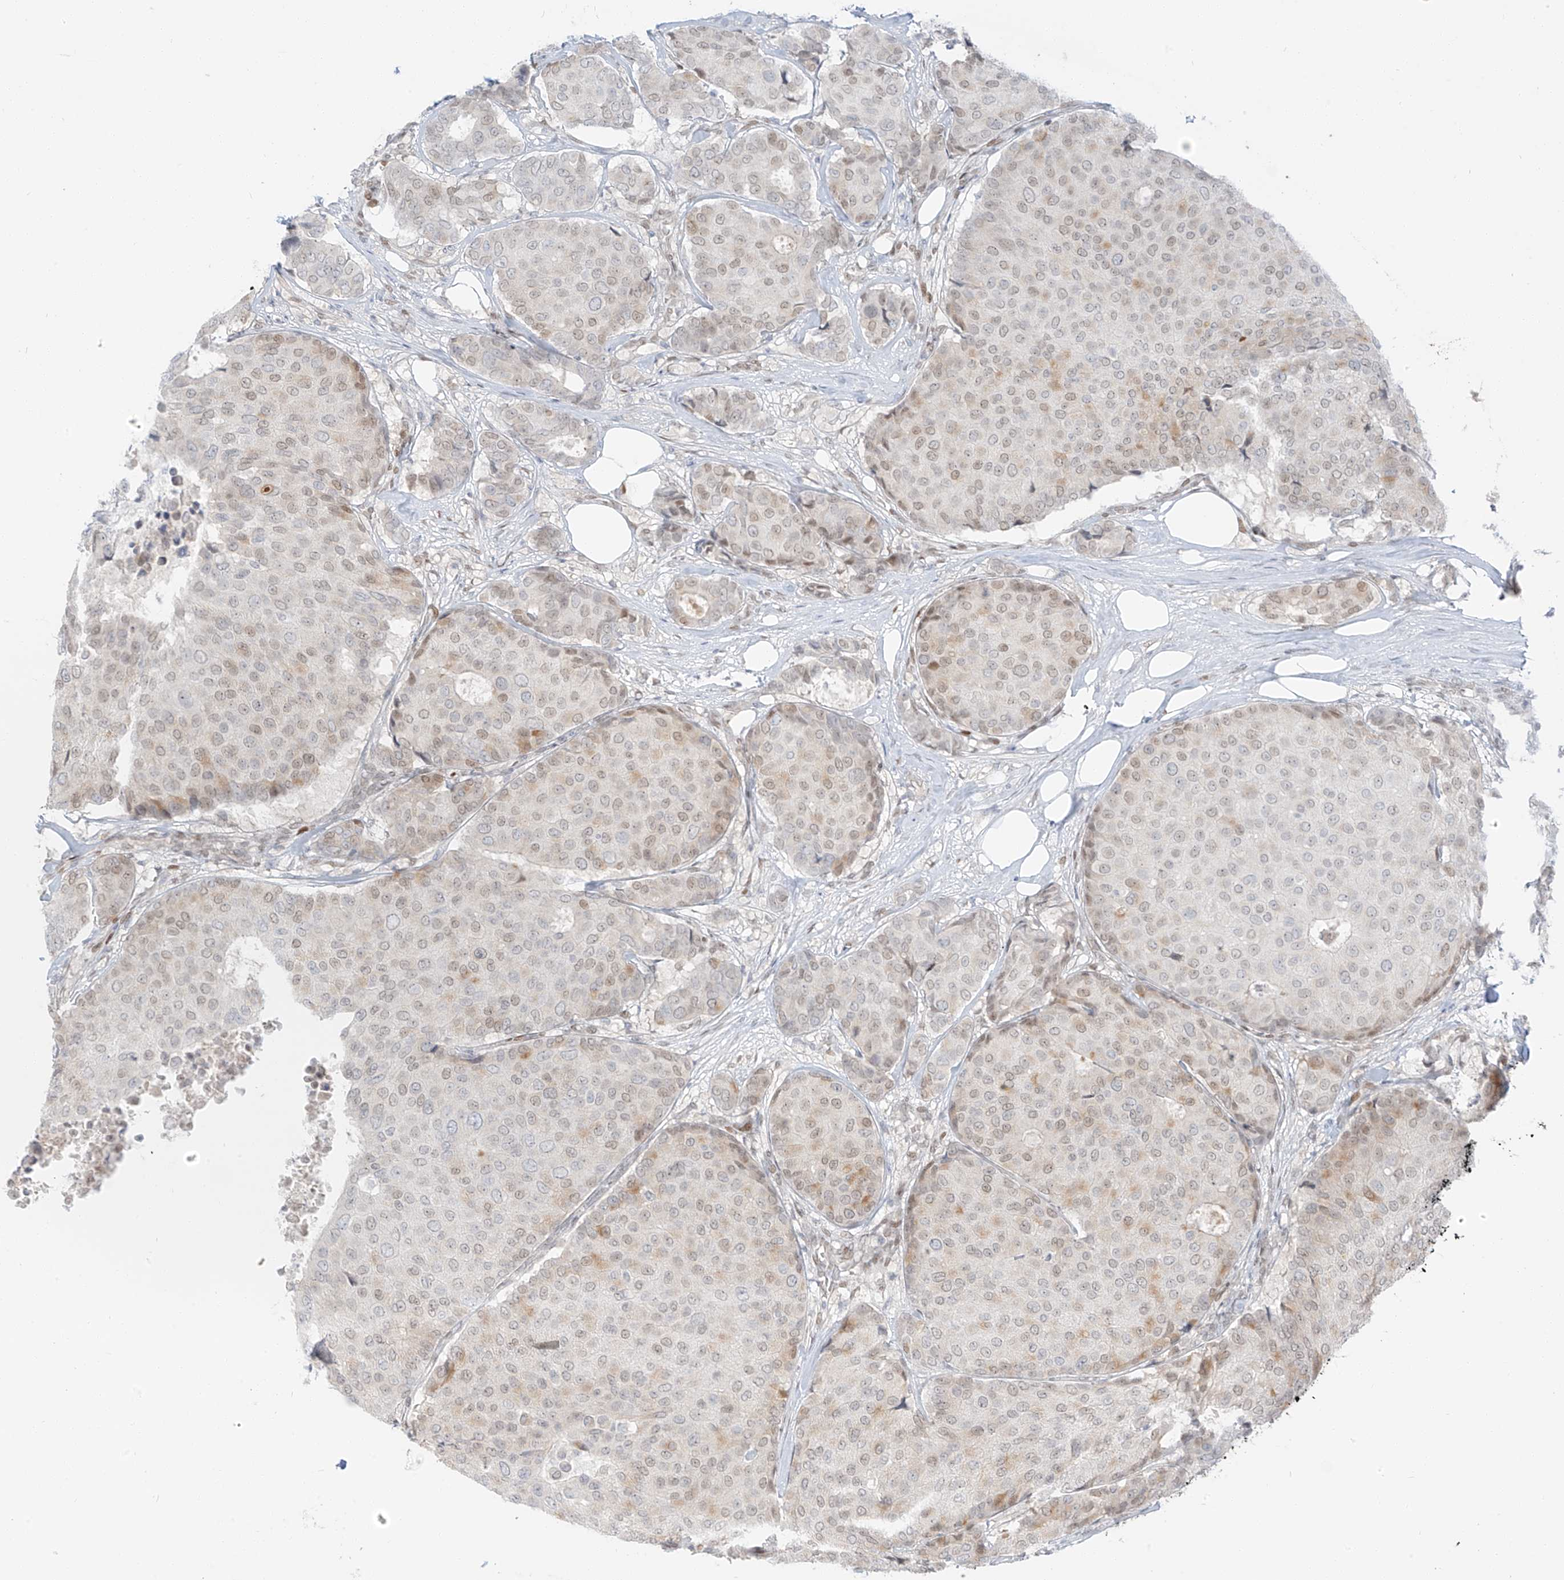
{"staining": {"intensity": "weak", "quantity": "<25%", "location": "cytoplasmic/membranous,nuclear"}, "tissue": "breast cancer", "cell_type": "Tumor cells", "image_type": "cancer", "snomed": [{"axis": "morphology", "description": "Duct carcinoma"}, {"axis": "topography", "description": "Breast"}], "caption": "Protein analysis of breast invasive ductal carcinoma reveals no significant expression in tumor cells.", "gene": "ZNF774", "patient": {"sex": "female", "age": 75}}